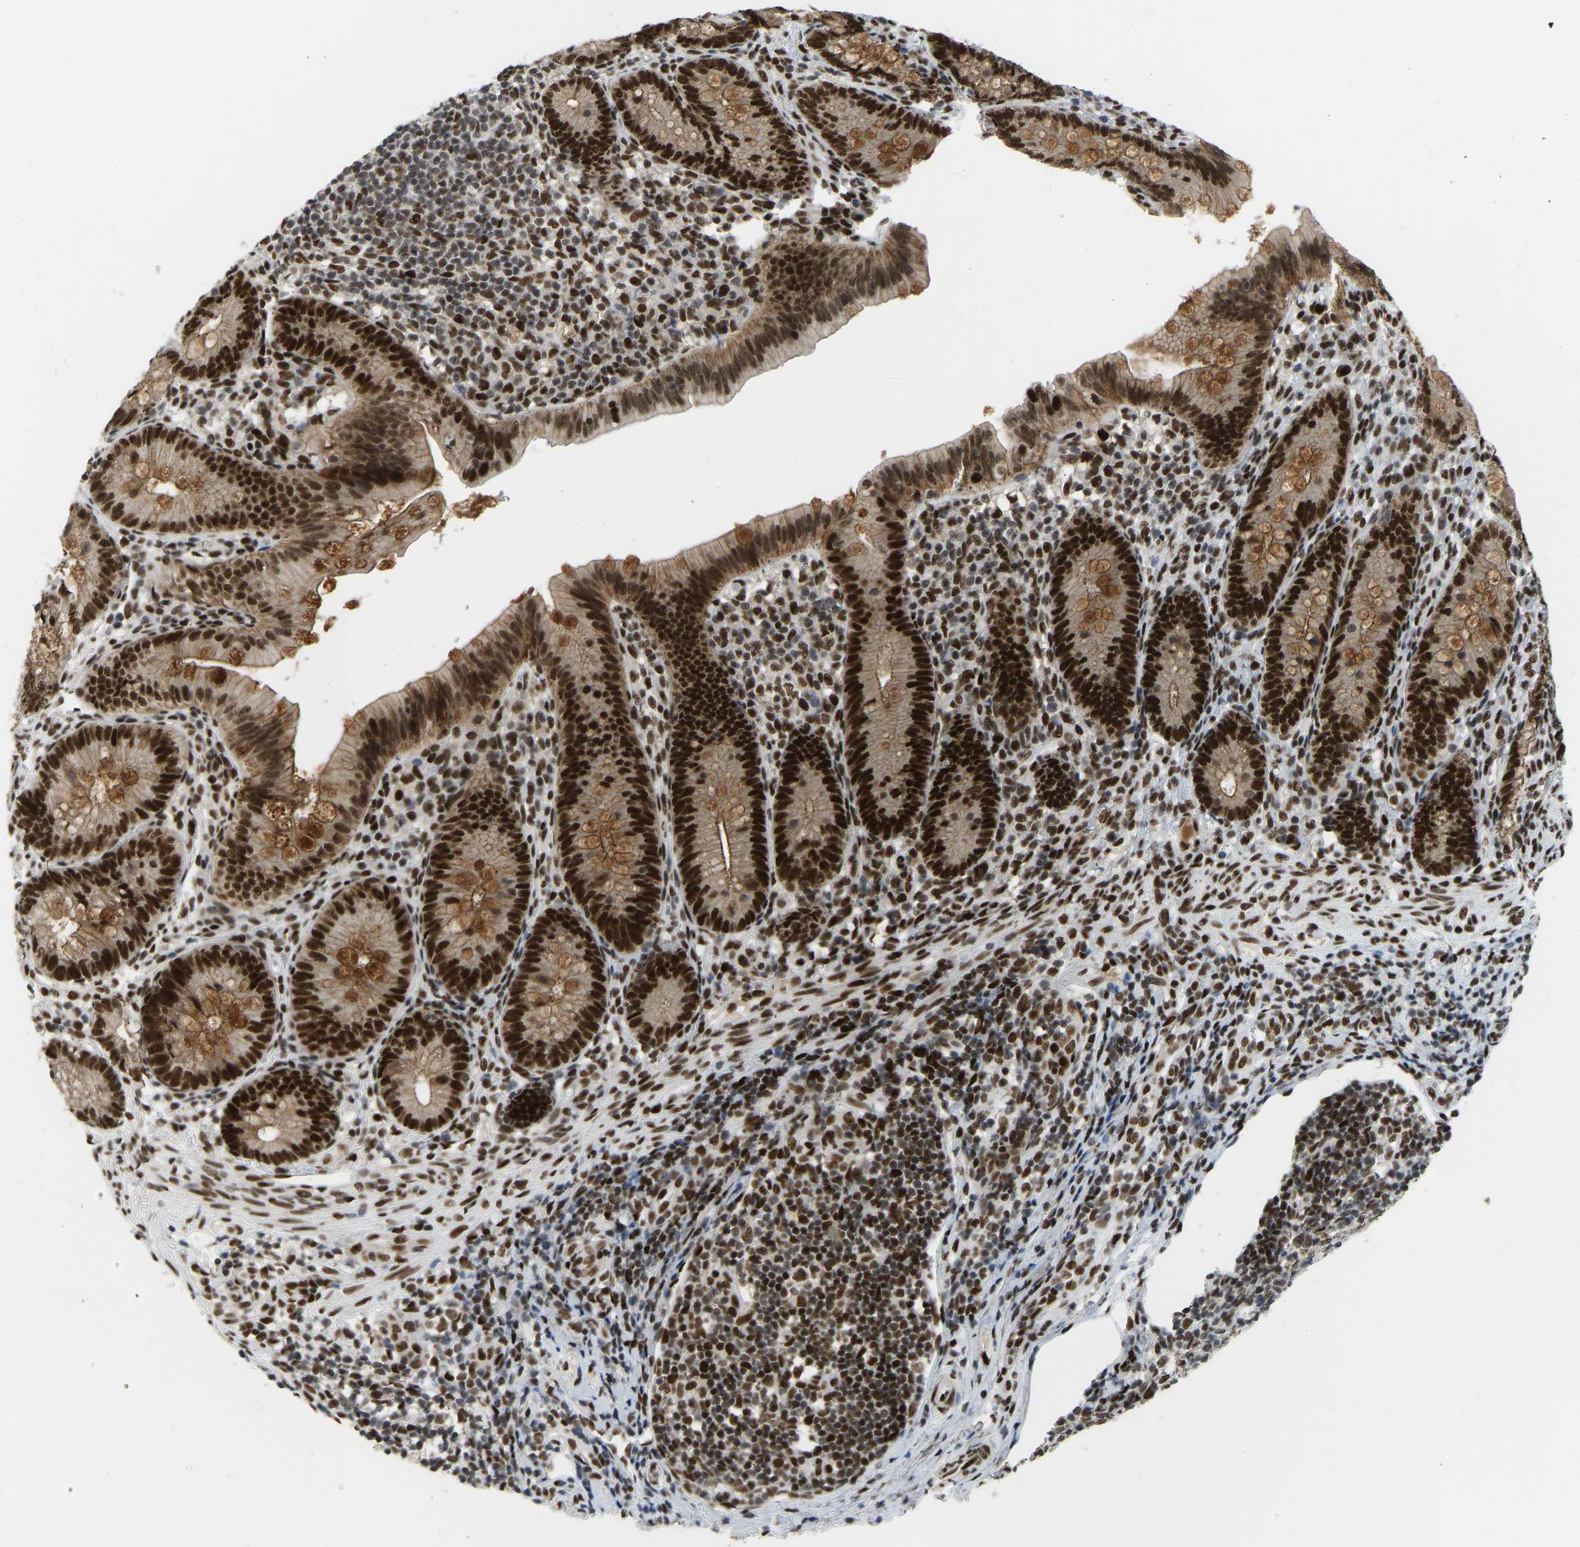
{"staining": {"intensity": "strong", "quantity": ">75%", "location": "cytoplasmic/membranous,nuclear"}, "tissue": "appendix", "cell_type": "Glandular cells", "image_type": "normal", "snomed": [{"axis": "morphology", "description": "Normal tissue, NOS"}, {"axis": "topography", "description": "Appendix"}], "caption": "Approximately >75% of glandular cells in benign human appendix exhibit strong cytoplasmic/membranous,nuclear protein positivity as visualized by brown immunohistochemical staining.", "gene": "FOXK1", "patient": {"sex": "male", "age": 1}}